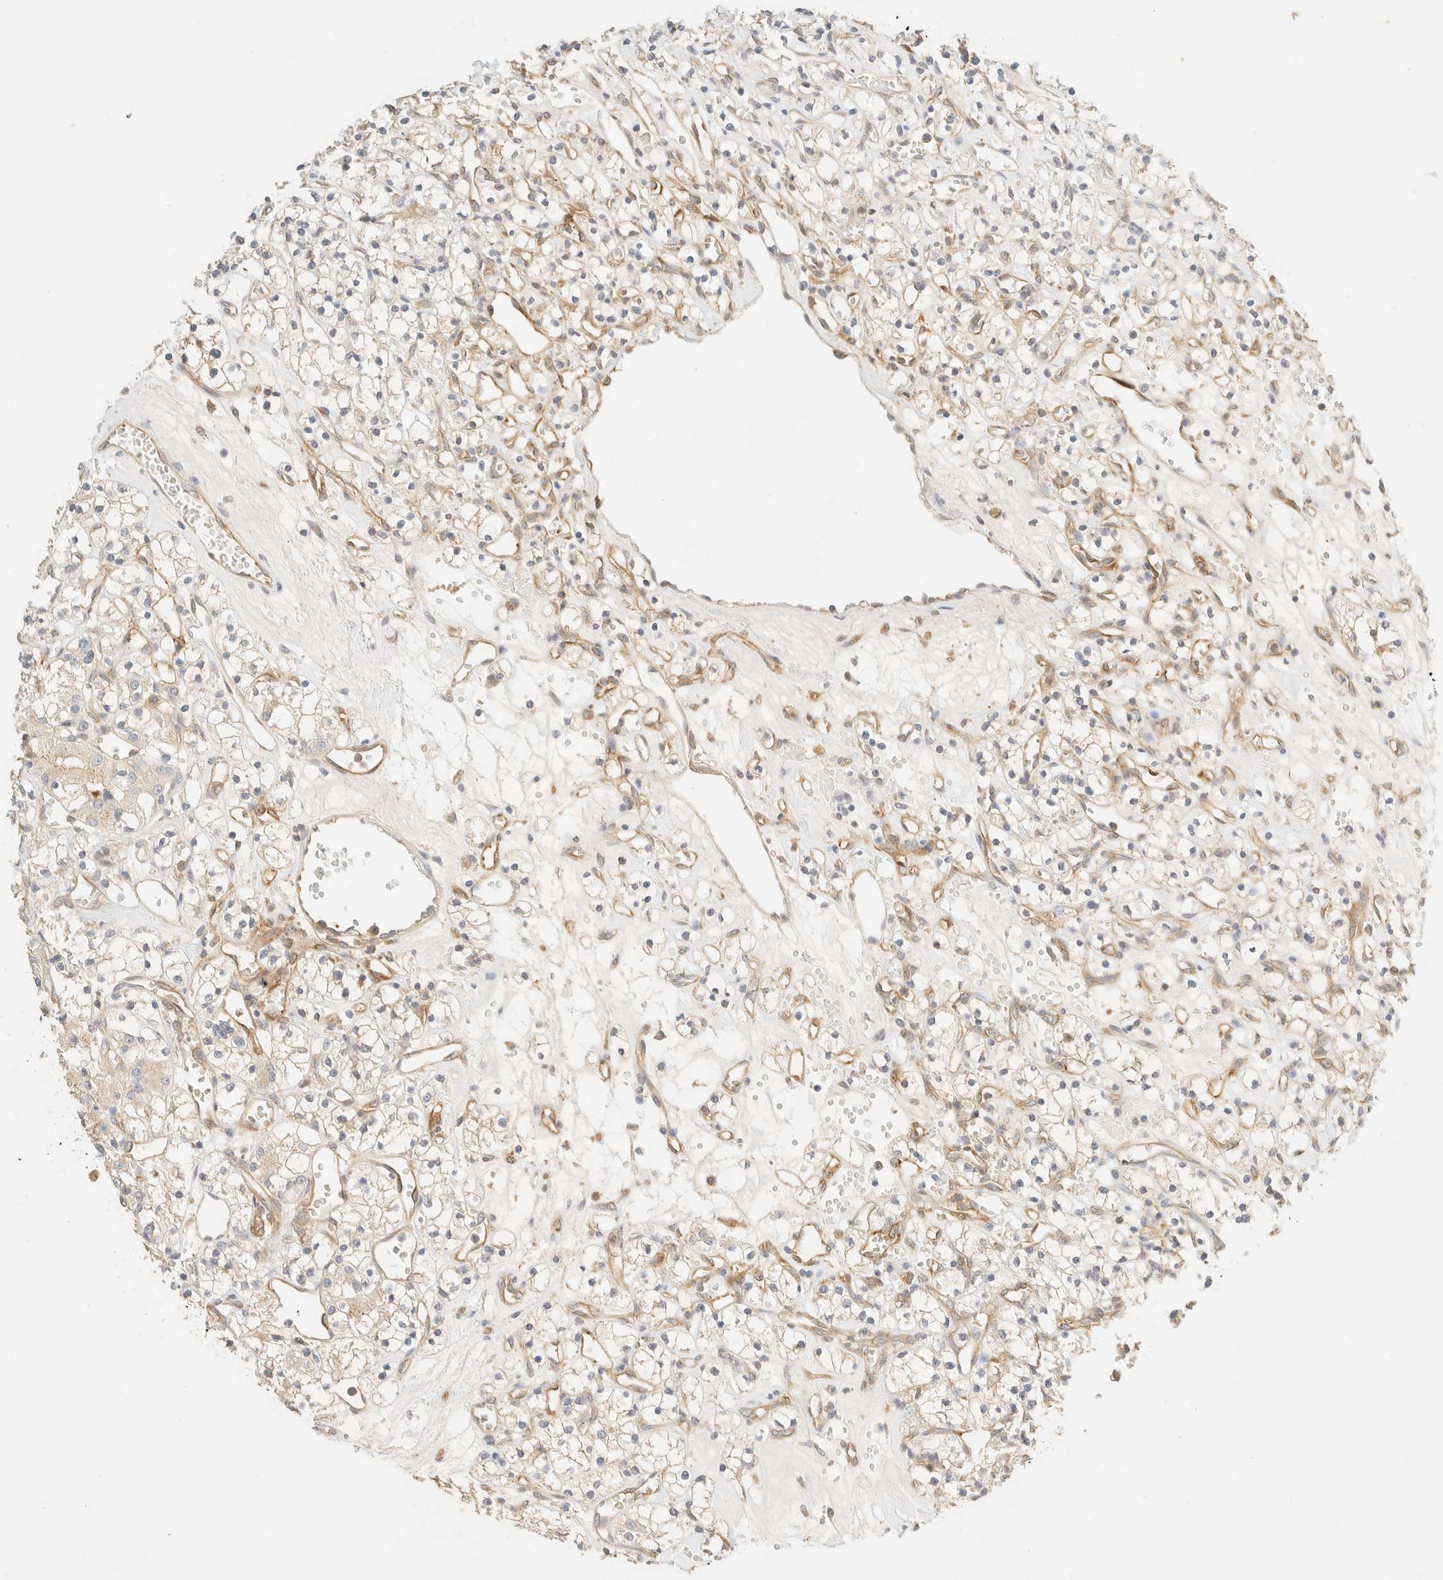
{"staining": {"intensity": "weak", "quantity": "25%-75%", "location": "cytoplasmic/membranous"}, "tissue": "renal cancer", "cell_type": "Tumor cells", "image_type": "cancer", "snomed": [{"axis": "morphology", "description": "Adenocarcinoma, NOS"}, {"axis": "topography", "description": "Kidney"}], "caption": "IHC staining of renal cancer, which shows low levels of weak cytoplasmic/membranous staining in approximately 25%-75% of tumor cells indicating weak cytoplasmic/membranous protein positivity. The staining was performed using DAB (brown) for protein detection and nuclei were counterstained in hematoxylin (blue).", "gene": "FHOD1", "patient": {"sex": "female", "age": 59}}